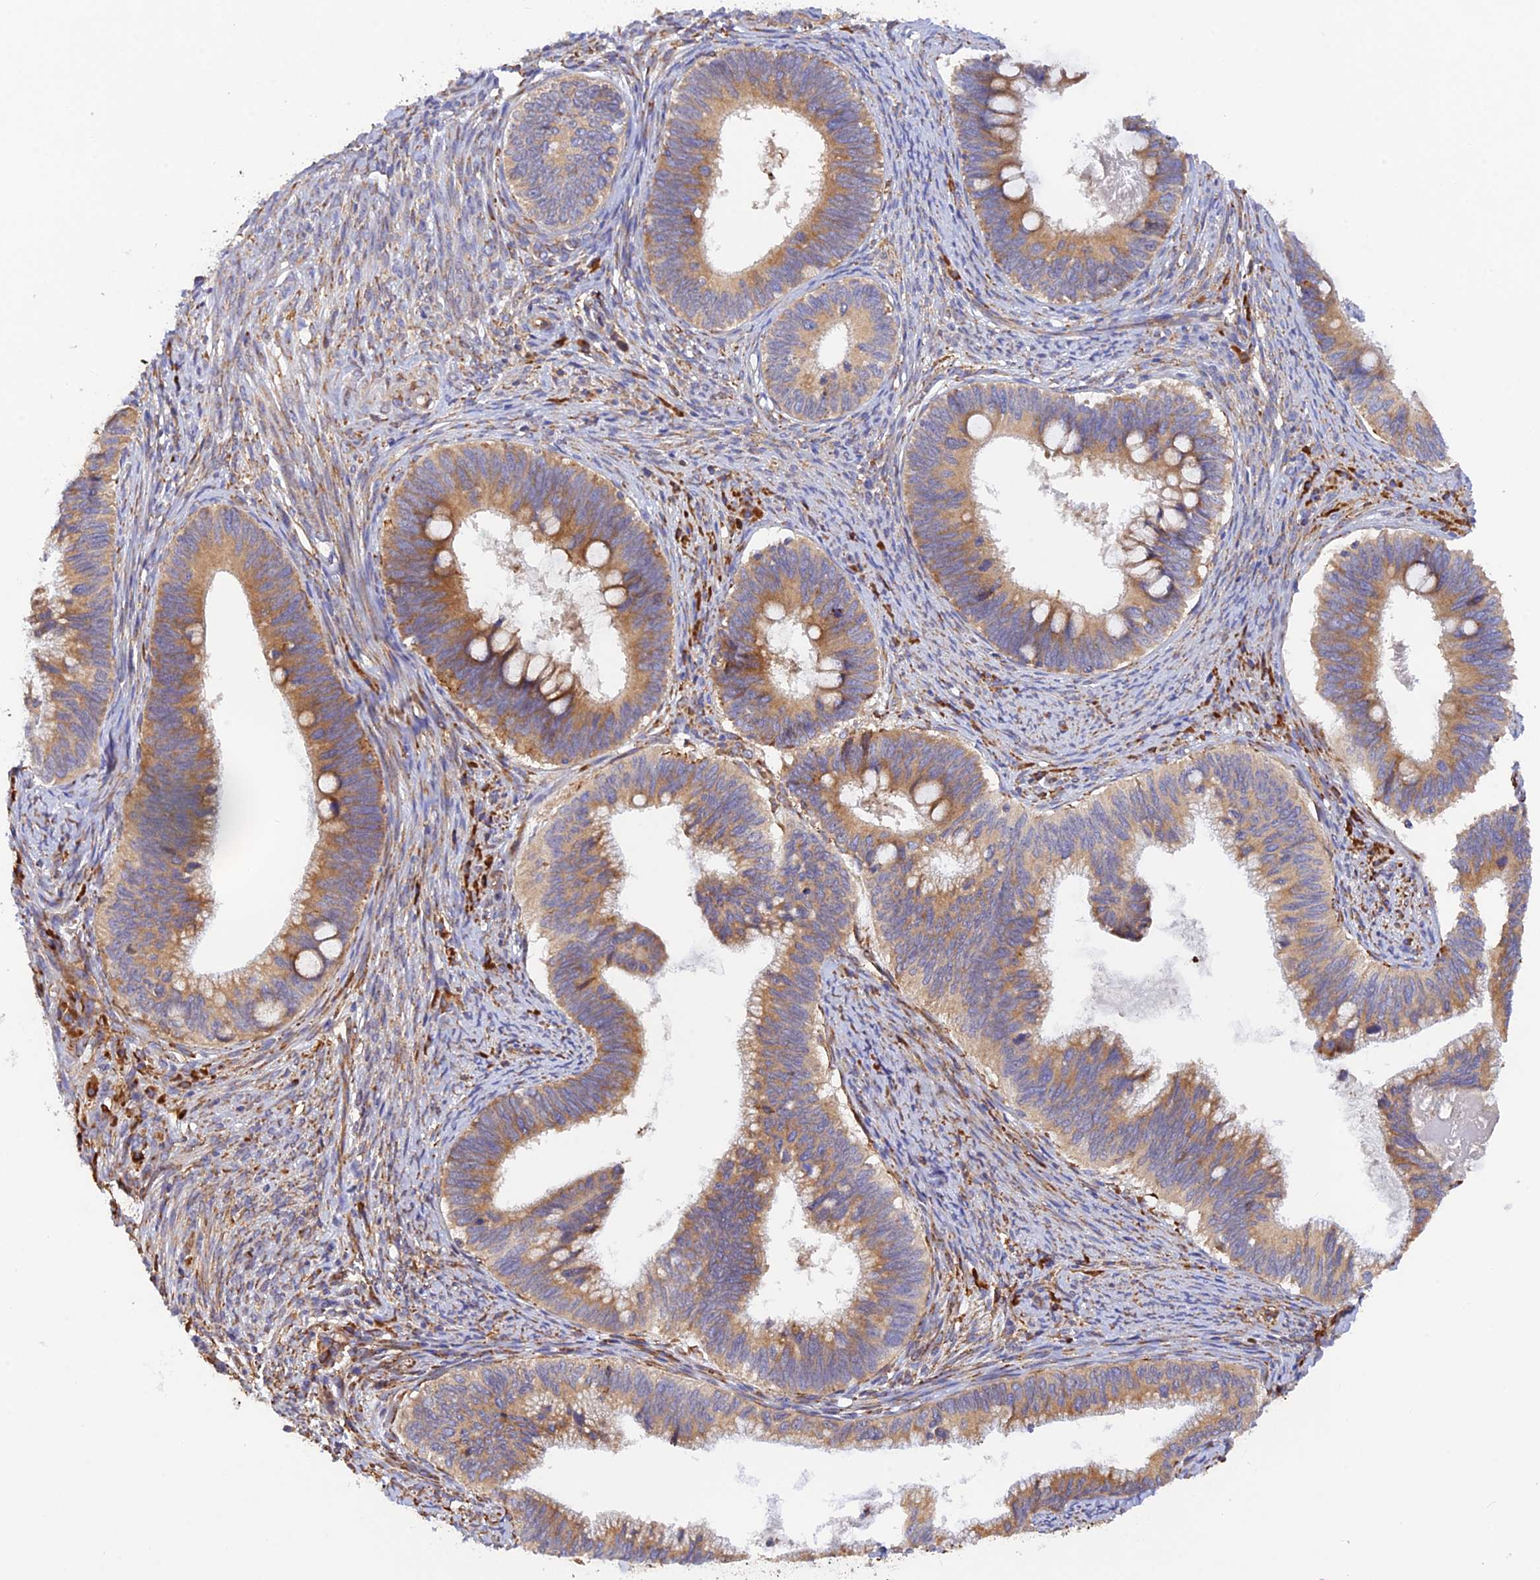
{"staining": {"intensity": "moderate", "quantity": ">75%", "location": "cytoplasmic/membranous"}, "tissue": "cervical cancer", "cell_type": "Tumor cells", "image_type": "cancer", "snomed": [{"axis": "morphology", "description": "Adenocarcinoma, NOS"}, {"axis": "topography", "description": "Cervix"}], "caption": "This is a micrograph of immunohistochemistry (IHC) staining of cervical cancer (adenocarcinoma), which shows moderate staining in the cytoplasmic/membranous of tumor cells.", "gene": "RPL5", "patient": {"sex": "female", "age": 42}}